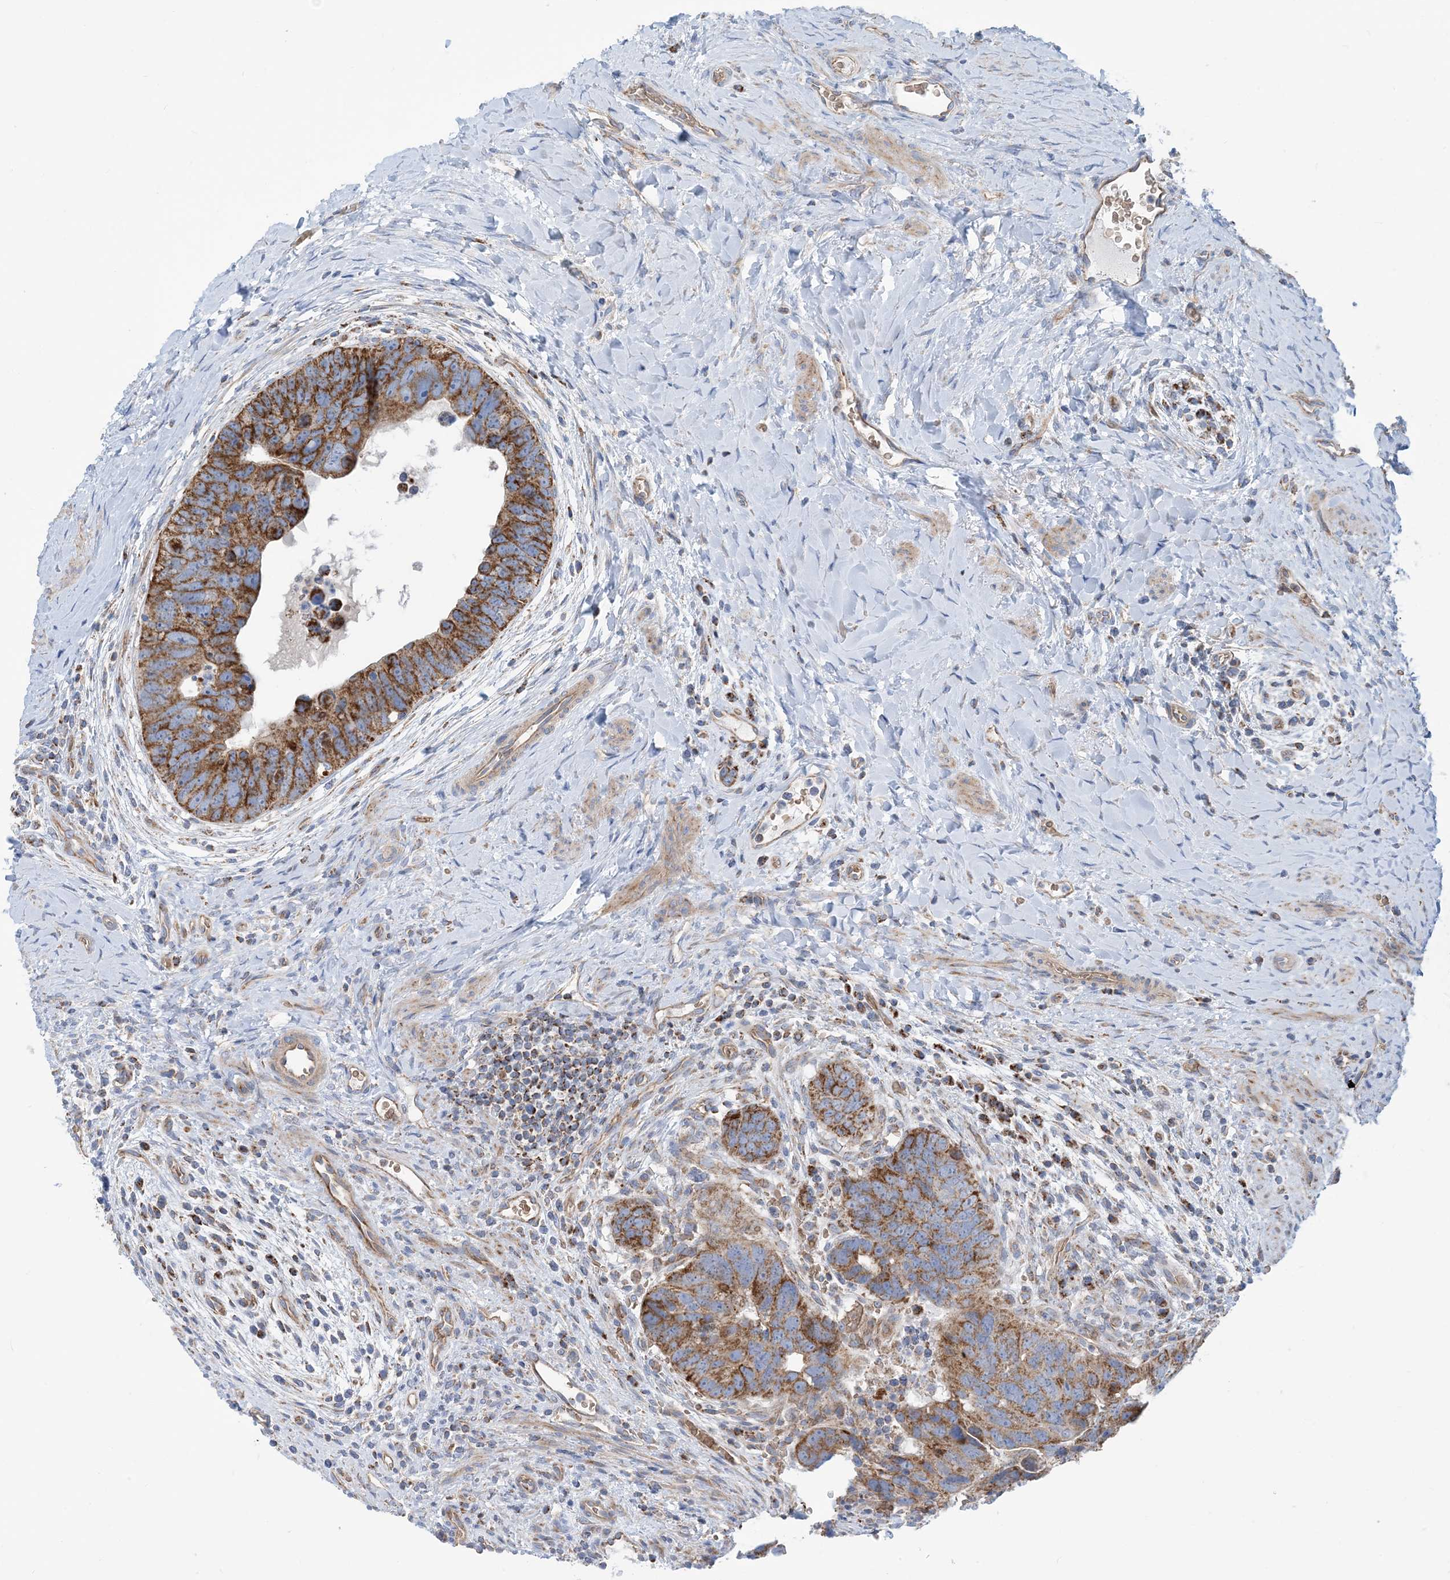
{"staining": {"intensity": "strong", "quantity": ">75%", "location": "cytoplasmic/membranous"}, "tissue": "colorectal cancer", "cell_type": "Tumor cells", "image_type": "cancer", "snomed": [{"axis": "morphology", "description": "Adenocarcinoma, NOS"}, {"axis": "topography", "description": "Rectum"}], "caption": "Colorectal adenocarcinoma stained with DAB (3,3'-diaminobenzidine) immunohistochemistry (IHC) displays high levels of strong cytoplasmic/membranous expression in approximately >75% of tumor cells.", "gene": "PHOSPHO2", "patient": {"sex": "male", "age": 59}}